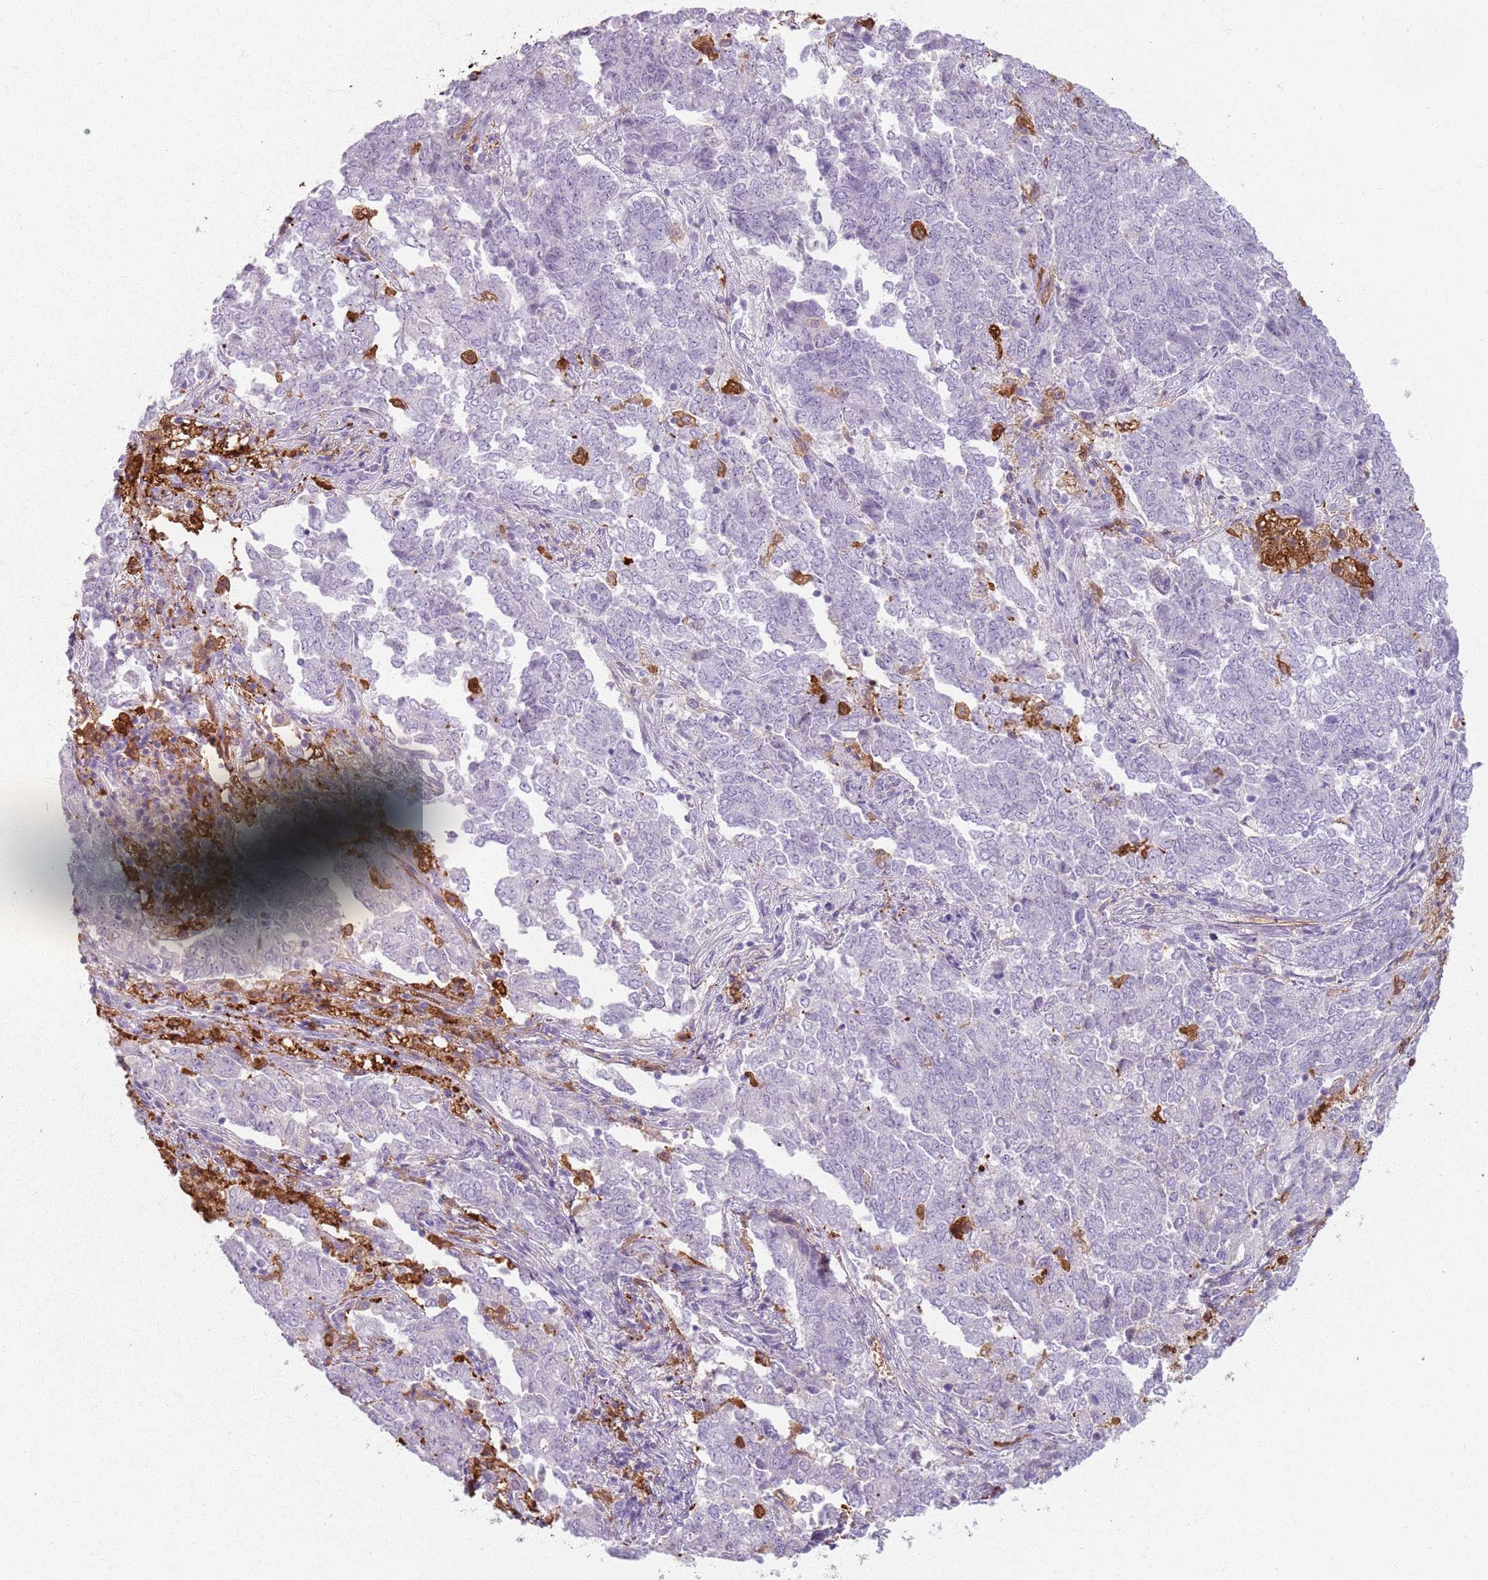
{"staining": {"intensity": "negative", "quantity": "none", "location": "none"}, "tissue": "endometrial cancer", "cell_type": "Tumor cells", "image_type": "cancer", "snomed": [{"axis": "morphology", "description": "Adenocarcinoma, NOS"}, {"axis": "topography", "description": "Endometrium"}], "caption": "The IHC histopathology image has no significant staining in tumor cells of endometrial adenocarcinoma tissue.", "gene": "GDPGP1", "patient": {"sex": "female", "age": 80}}